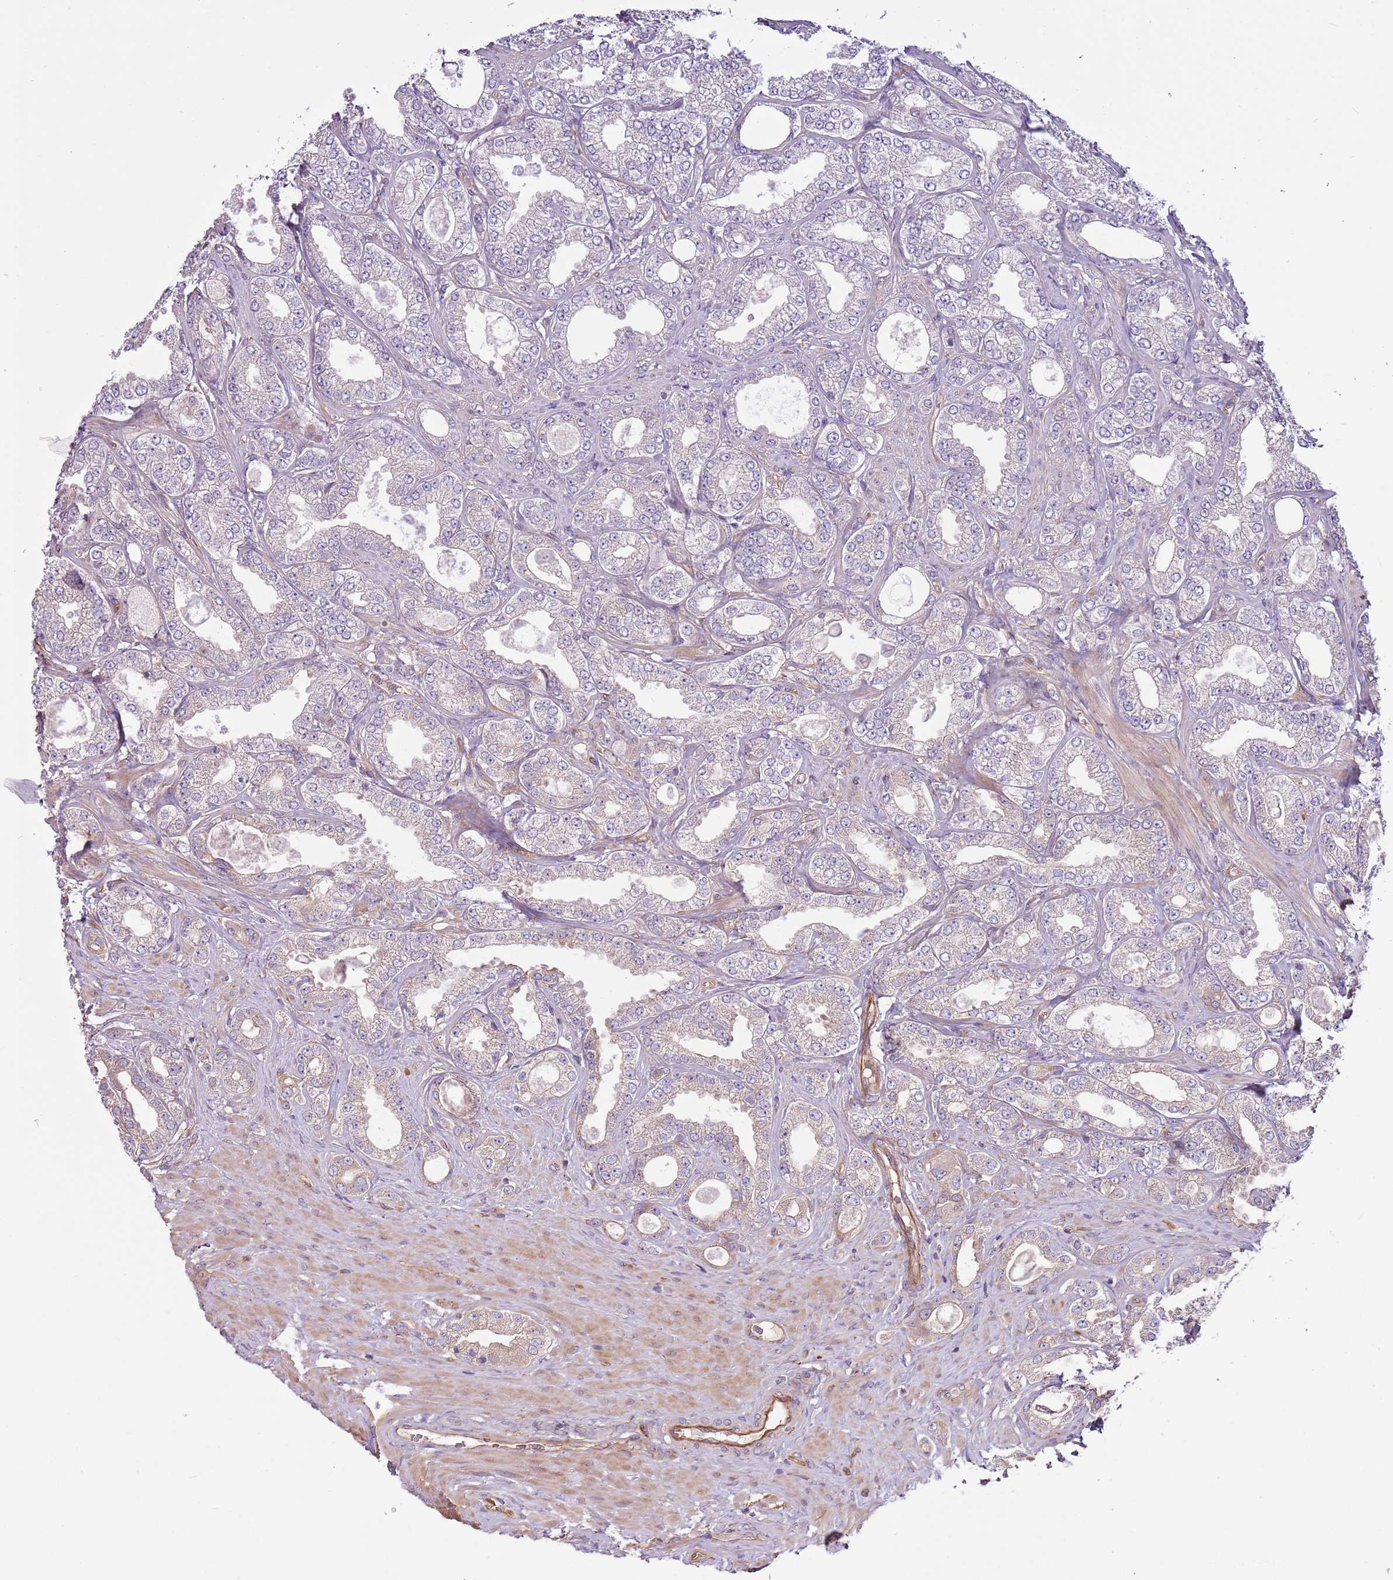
{"staining": {"intensity": "weak", "quantity": "<25%", "location": "cytoplasmic/membranous"}, "tissue": "prostate cancer", "cell_type": "Tumor cells", "image_type": "cancer", "snomed": [{"axis": "morphology", "description": "Adenocarcinoma, Low grade"}, {"axis": "topography", "description": "Prostate"}], "caption": "DAB immunohistochemical staining of adenocarcinoma (low-grade) (prostate) reveals no significant expression in tumor cells.", "gene": "GNL1", "patient": {"sex": "male", "age": 63}}